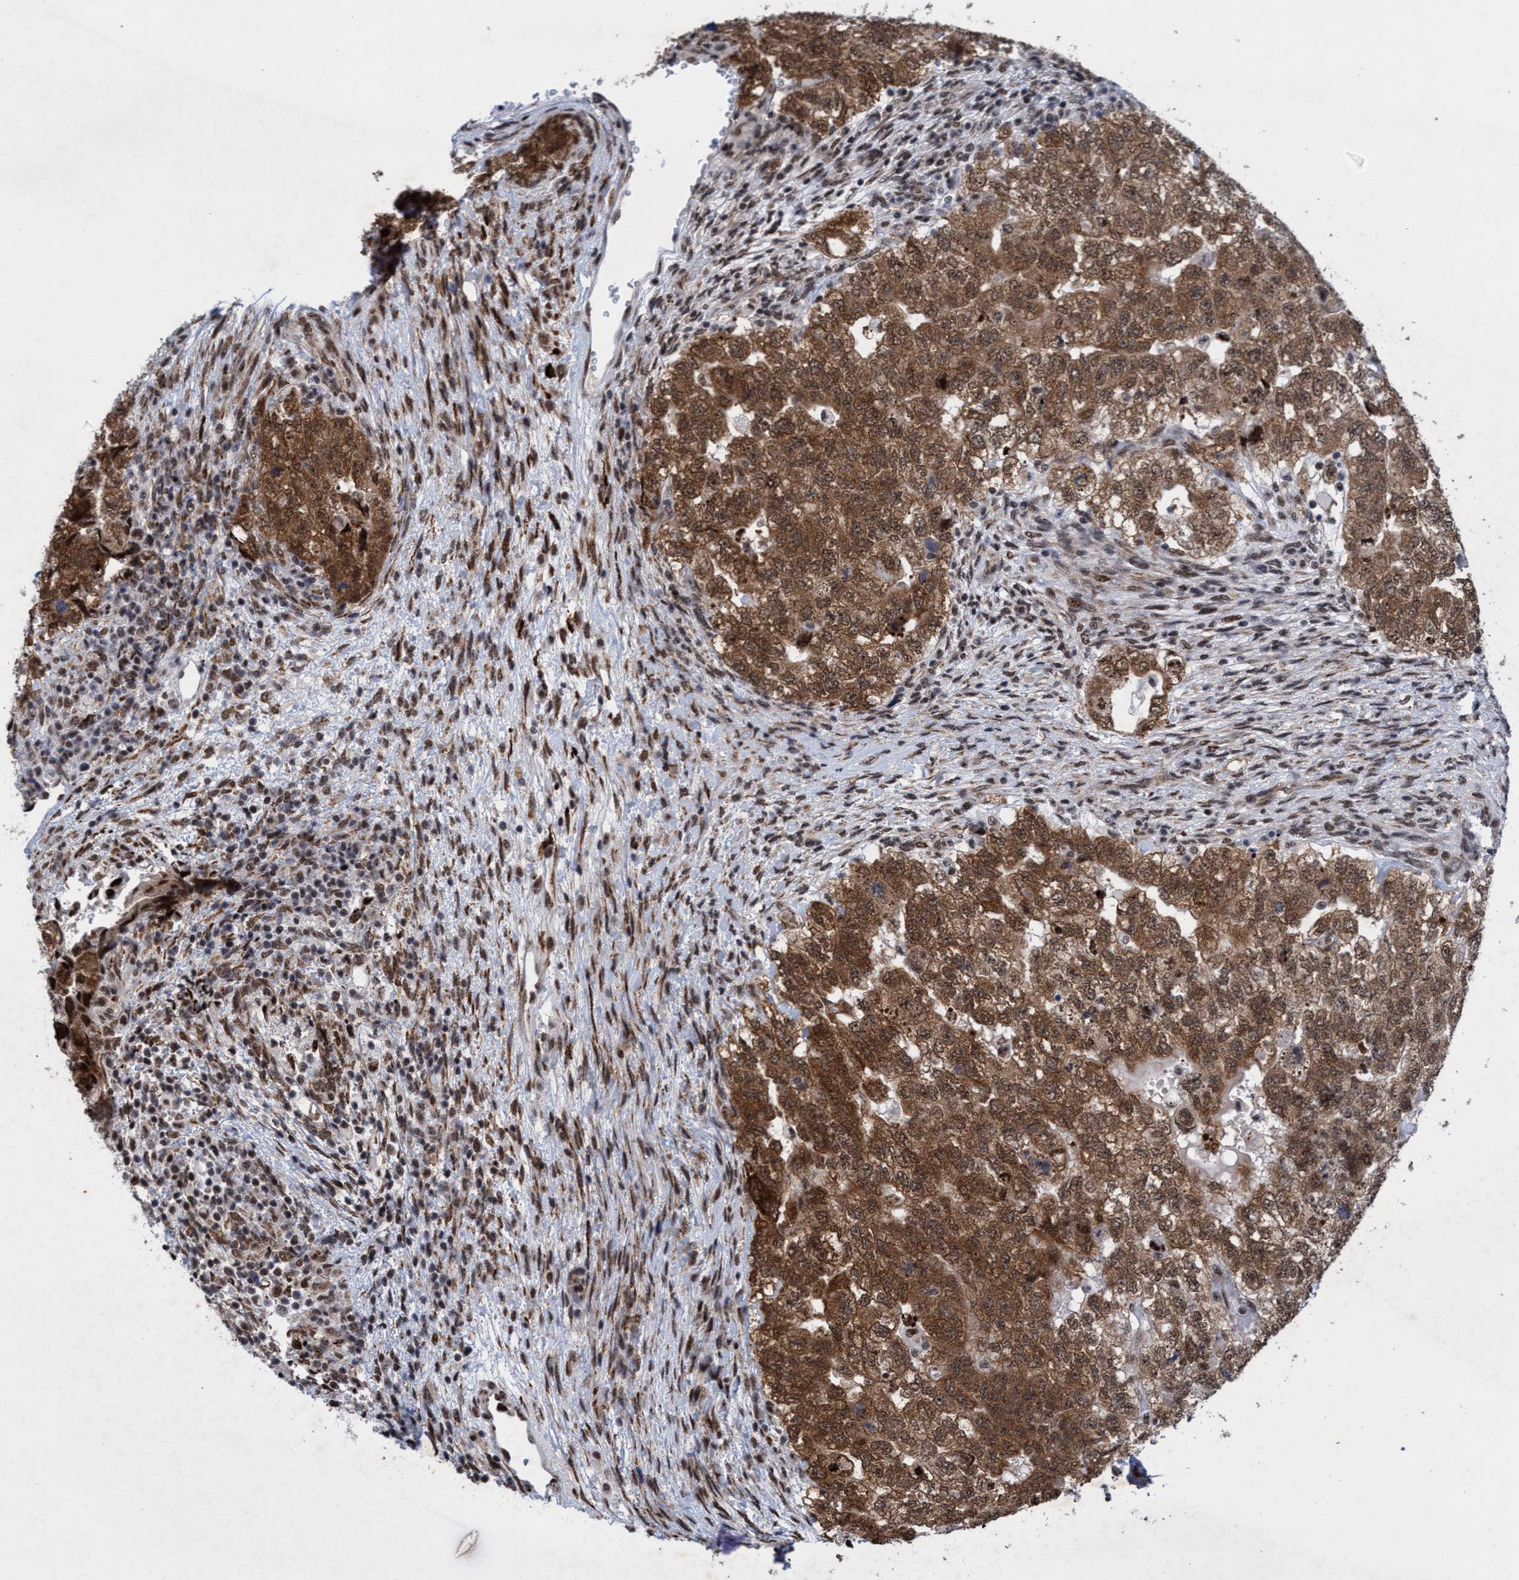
{"staining": {"intensity": "strong", "quantity": ">75%", "location": "cytoplasmic/membranous"}, "tissue": "testis cancer", "cell_type": "Tumor cells", "image_type": "cancer", "snomed": [{"axis": "morphology", "description": "Carcinoma, Embryonal, NOS"}, {"axis": "topography", "description": "Testis"}], "caption": "Testis cancer (embryonal carcinoma) stained for a protein shows strong cytoplasmic/membranous positivity in tumor cells.", "gene": "GLT6D1", "patient": {"sex": "male", "age": 36}}